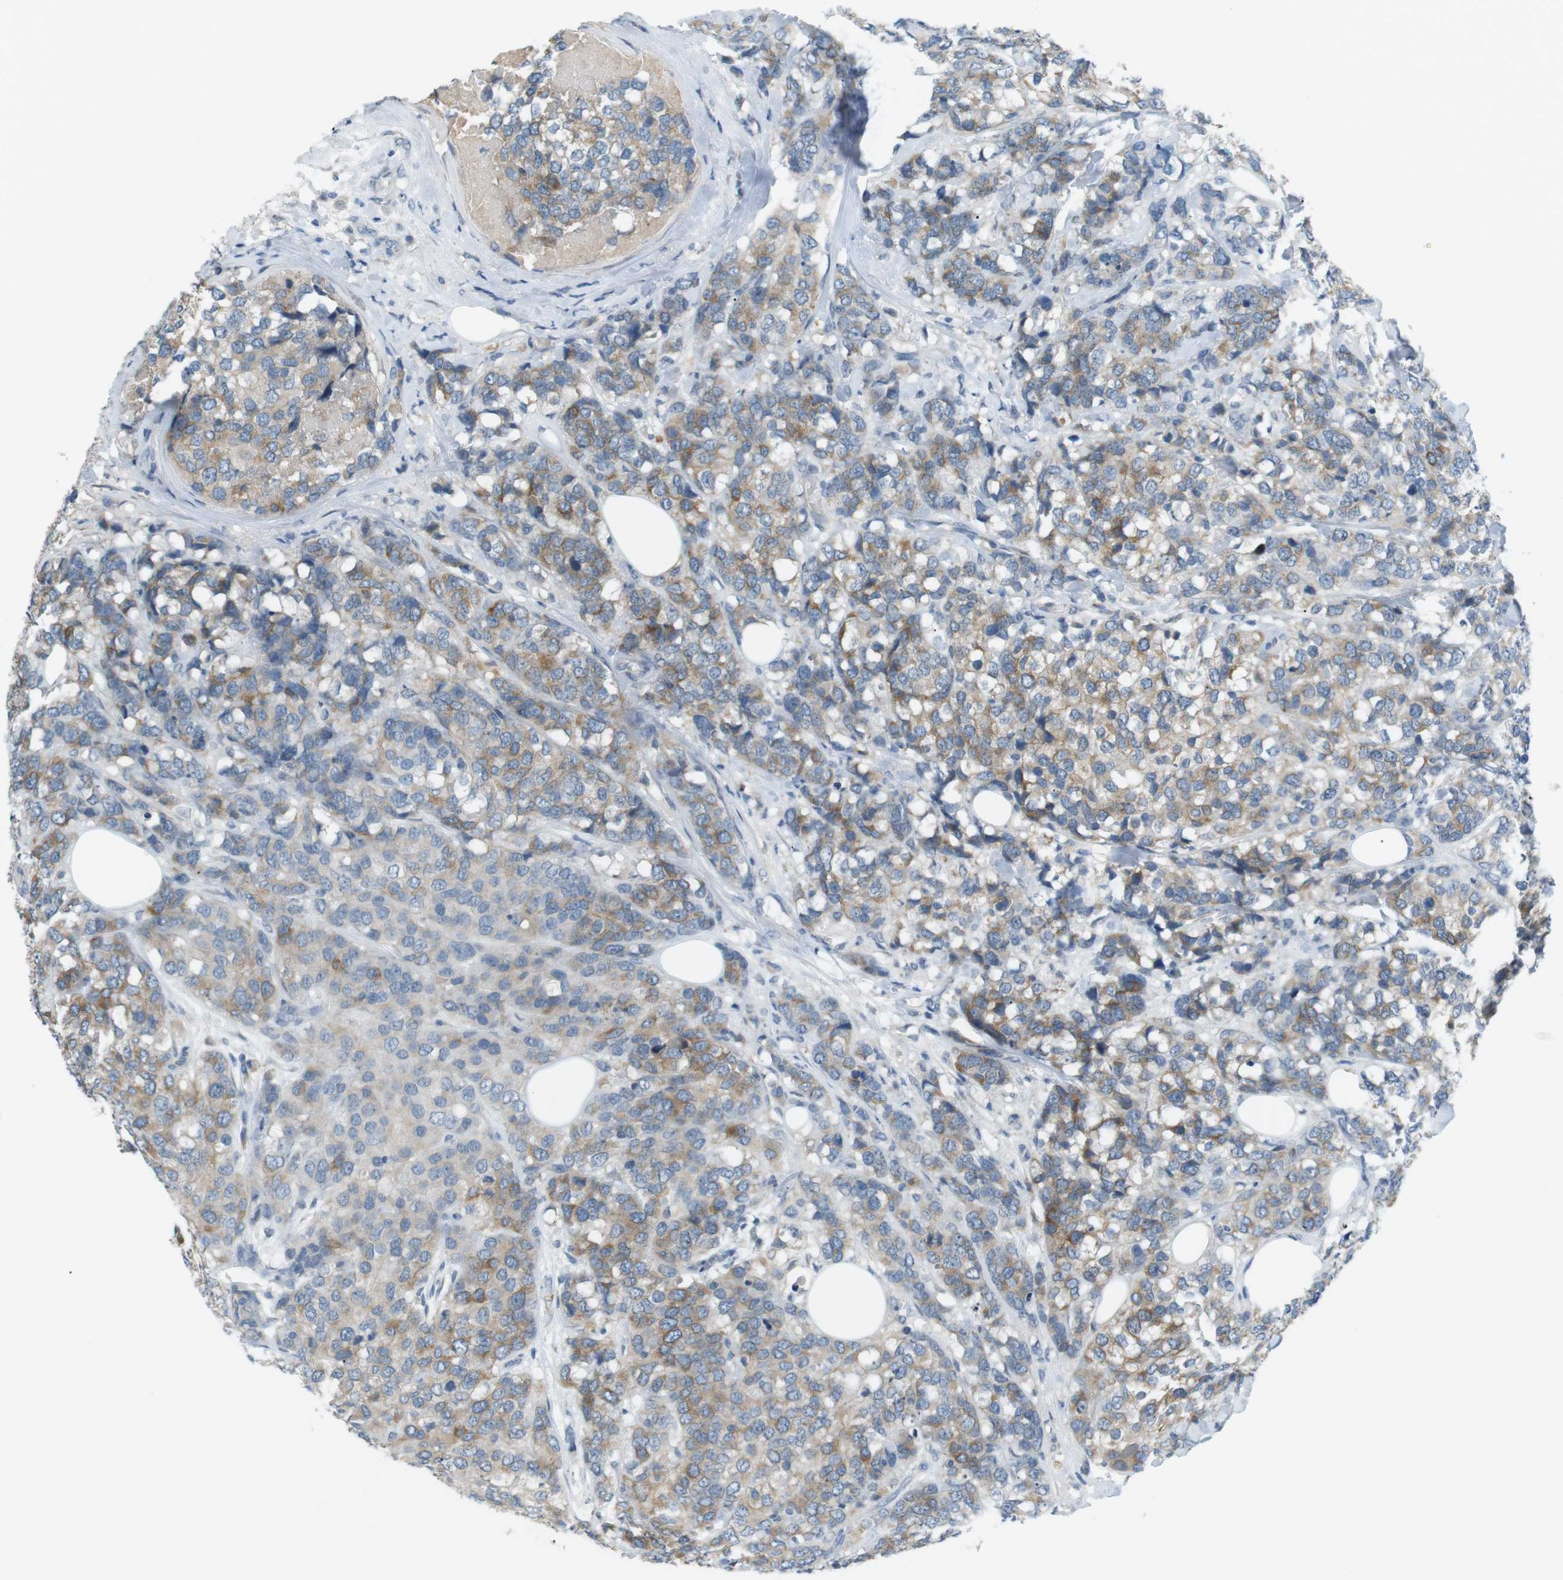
{"staining": {"intensity": "moderate", "quantity": ">75%", "location": "cytoplasmic/membranous"}, "tissue": "breast cancer", "cell_type": "Tumor cells", "image_type": "cancer", "snomed": [{"axis": "morphology", "description": "Lobular carcinoma"}, {"axis": "topography", "description": "Breast"}], "caption": "Breast lobular carcinoma stained for a protein (brown) demonstrates moderate cytoplasmic/membranous positive expression in approximately >75% of tumor cells.", "gene": "RTN3", "patient": {"sex": "female", "age": 59}}